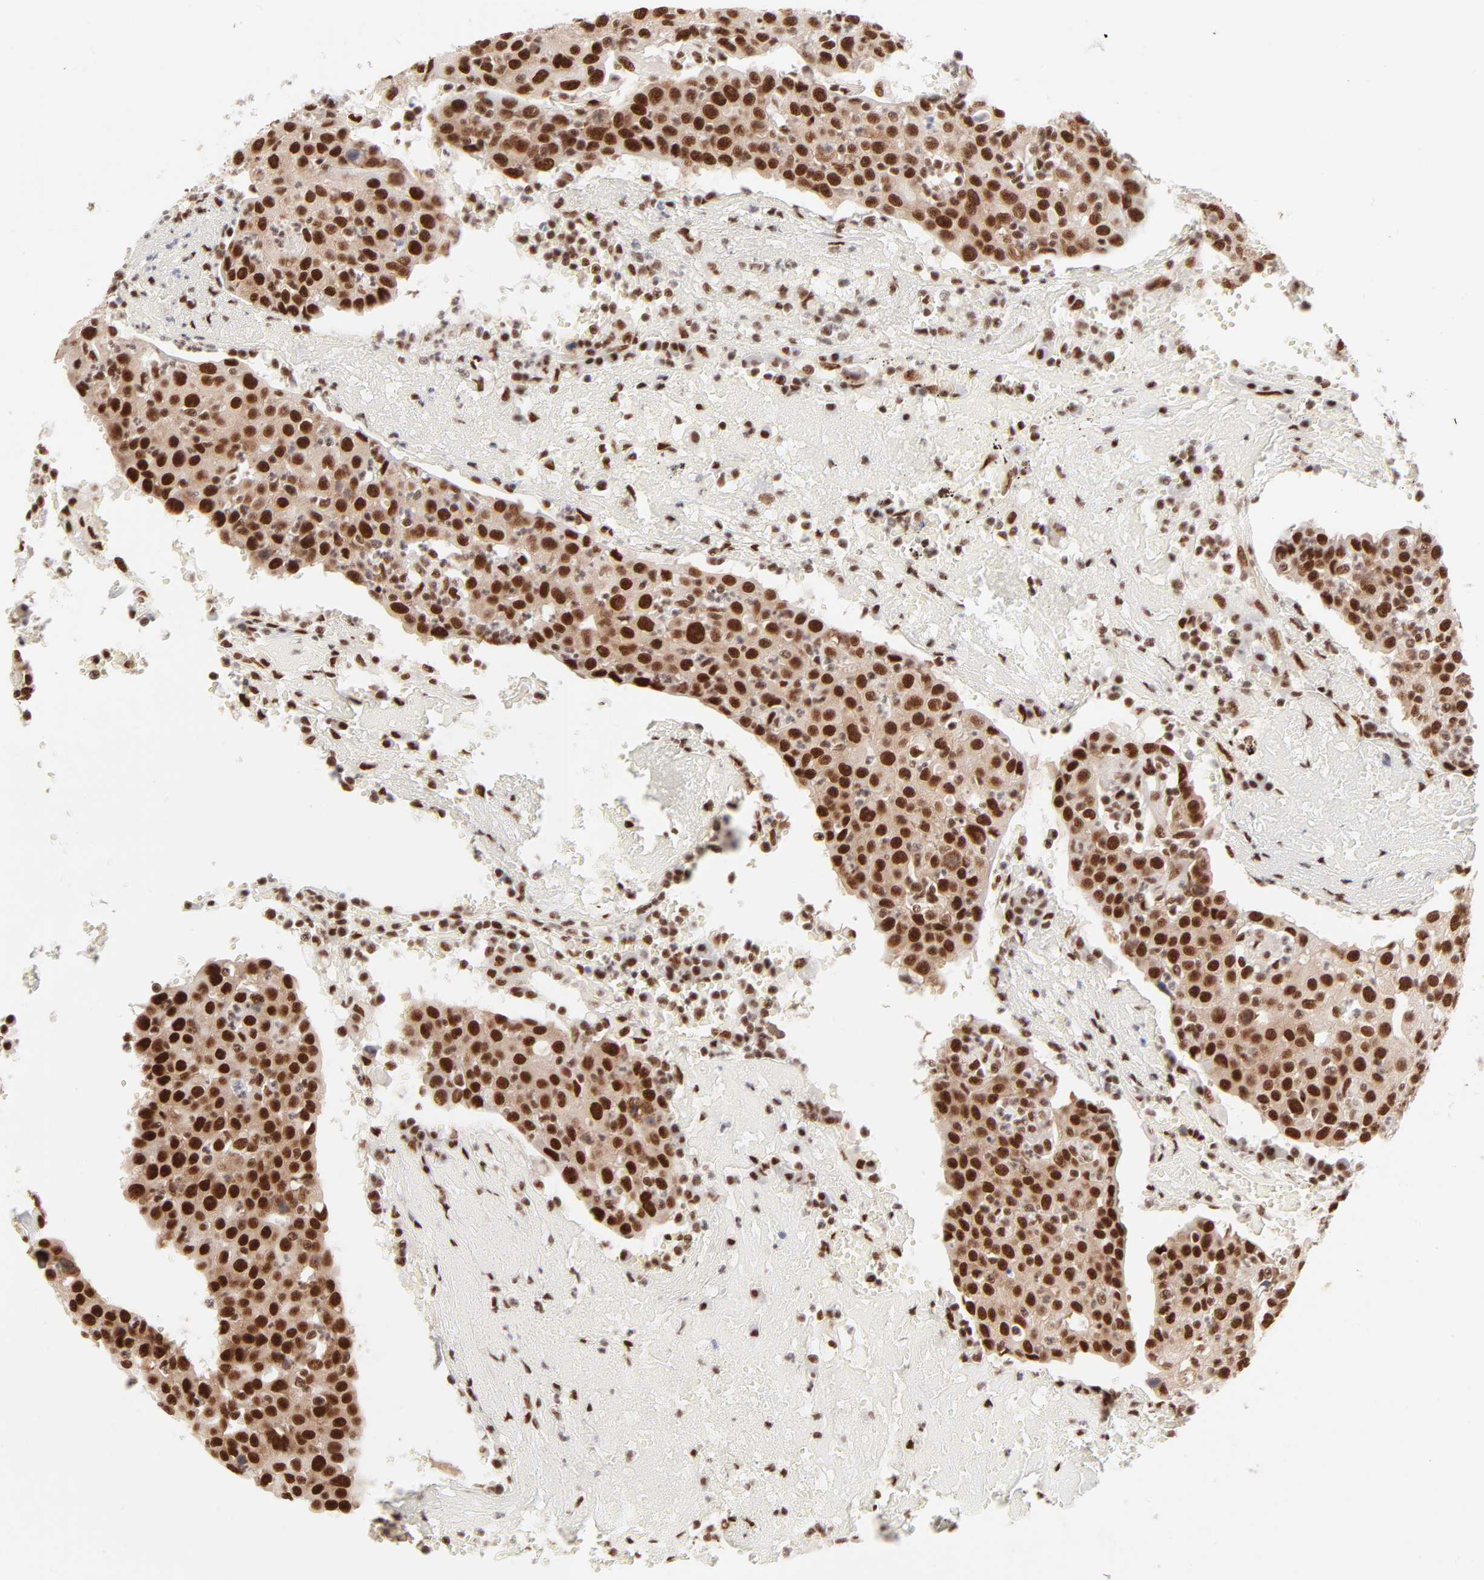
{"staining": {"intensity": "strong", "quantity": ">75%", "location": "nuclear"}, "tissue": "head and neck cancer", "cell_type": "Tumor cells", "image_type": "cancer", "snomed": [{"axis": "morphology", "description": "Adenocarcinoma, NOS"}, {"axis": "topography", "description": "Salivary gland"}, {"axis": "topography", "description": "Head-Neck"}], "caption": "Immunohistochemistry of head and neck cancer (adenocarcinoma) demonstrates high levels of strong nuclear staining in approximately >75% of tumor cells.", "gene": "TARDBP", "patient": {"sex": "female", "age": 65}}